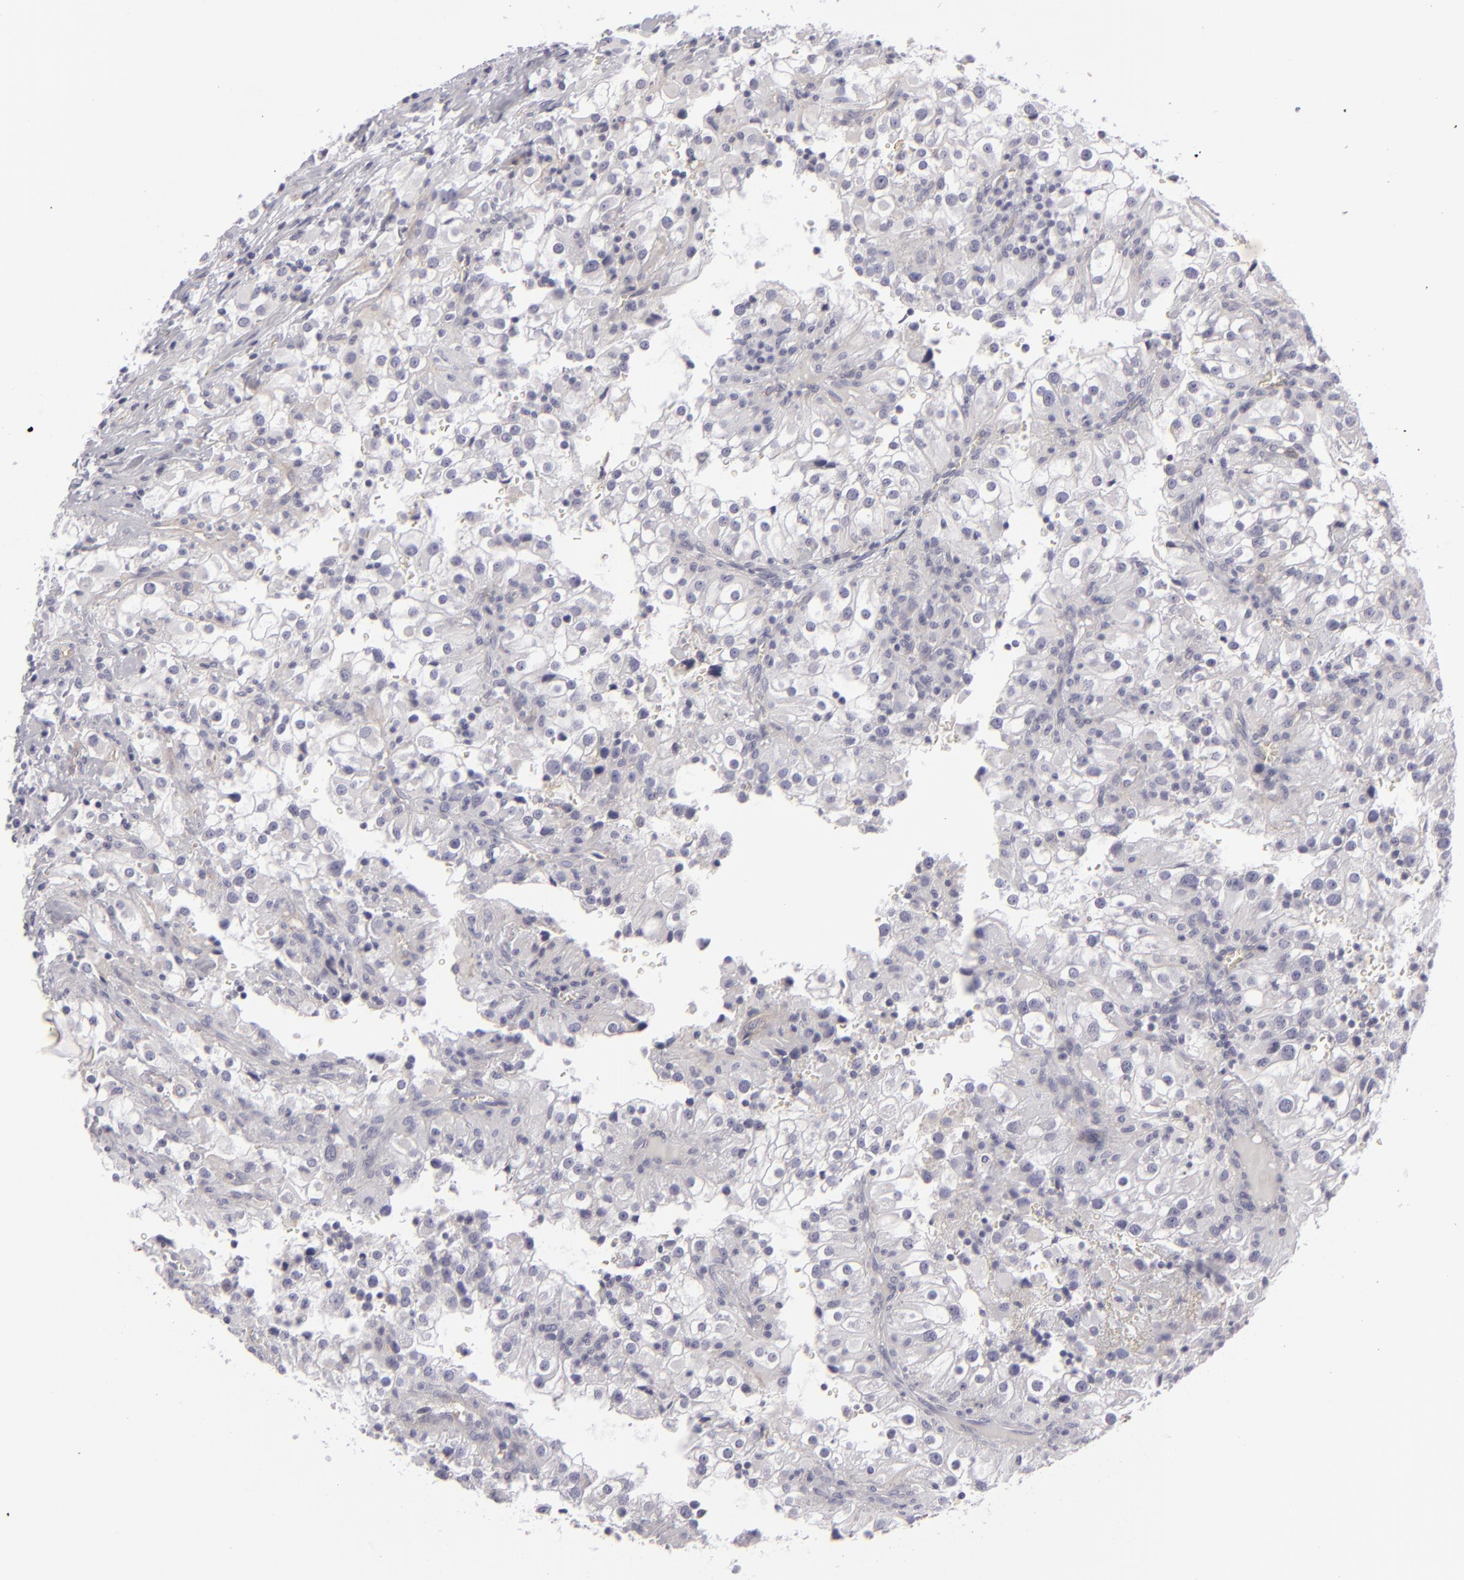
{"staining": {"intensity": "negative", "quantity": "none", "location": "none"}, "tissue": "renal cancer", "cell_type": "Tumor cells", "image_type": "cancer", "snomed": [{"axis": "morphology", "description": "Adenocarcinoma, NOS"}, {"axis": "topography", "description": "Kidney"}], "caption": "A high-resolution histopathology image shows immunohistochemistry staining of renal cancer (adenocarcinoma), which exhibits no significant staining in tumor cells.", "gene": "JUP", "patient": {"sex": "female", "age": 52}}